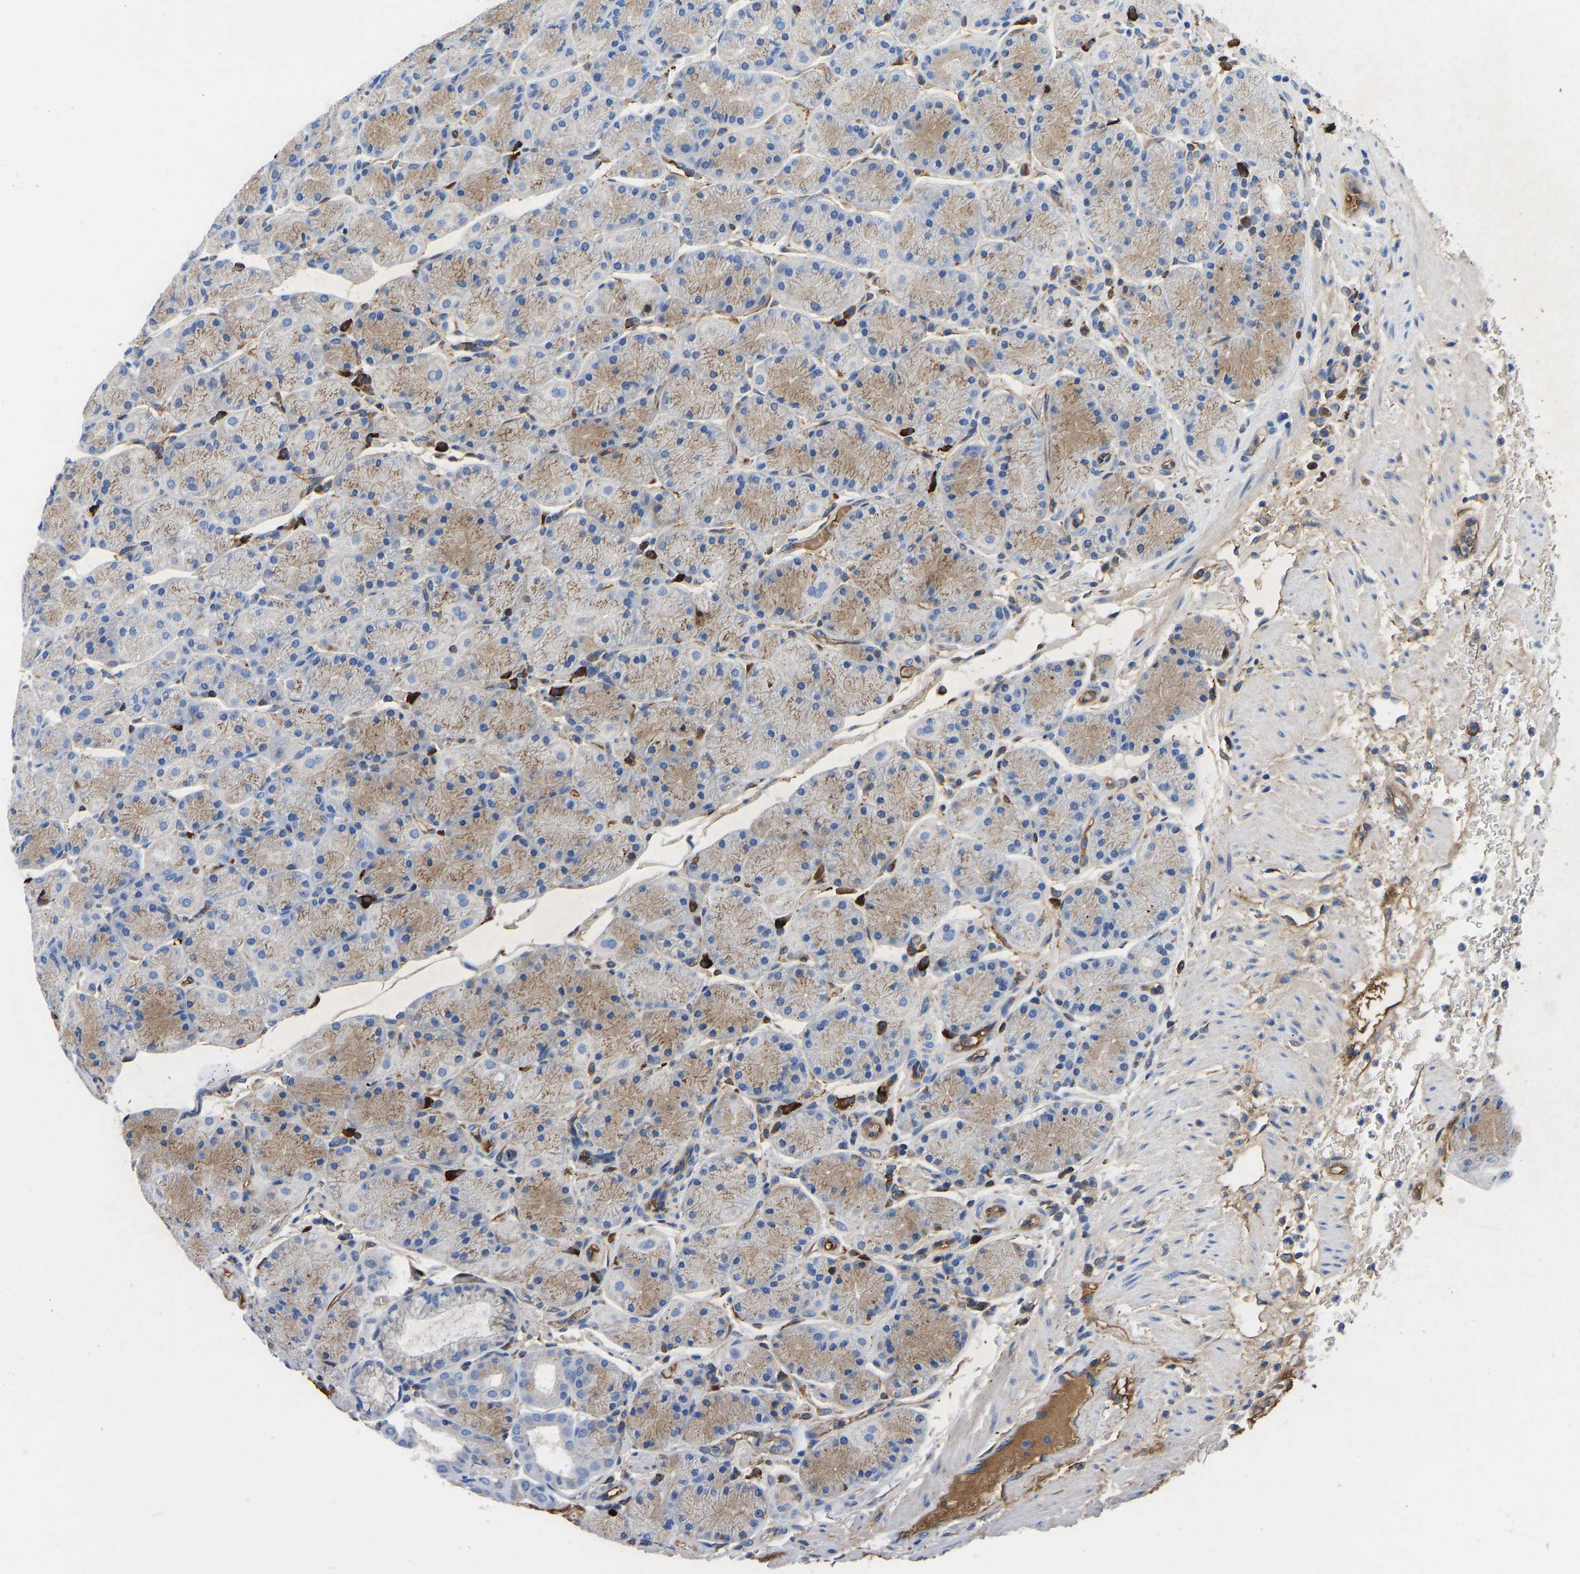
{"staining": {"intensity": "moderate", "quantity": "25%-75%", "location": "cytoplasmic/membranous"}, "tissue": "stomach", "cell_type": "Glandular cells", "image_type": "normal", "snomed": [{"axis": "morphology", "description": "Normal tissue, NOS"}, {"axis": "morphology", "description": "Carcinoid, malignant, NOS"}, {"axis": "topography", "description": "Stomach, upper"}], "caption": "This is an image of immunohistochemistry staining of benign stomach, which shows moderate staining in the cytoplasmic/membranous of glandular cells.", "gene": "HSPG2", "patient": {"sex": "male", "age": 39}}